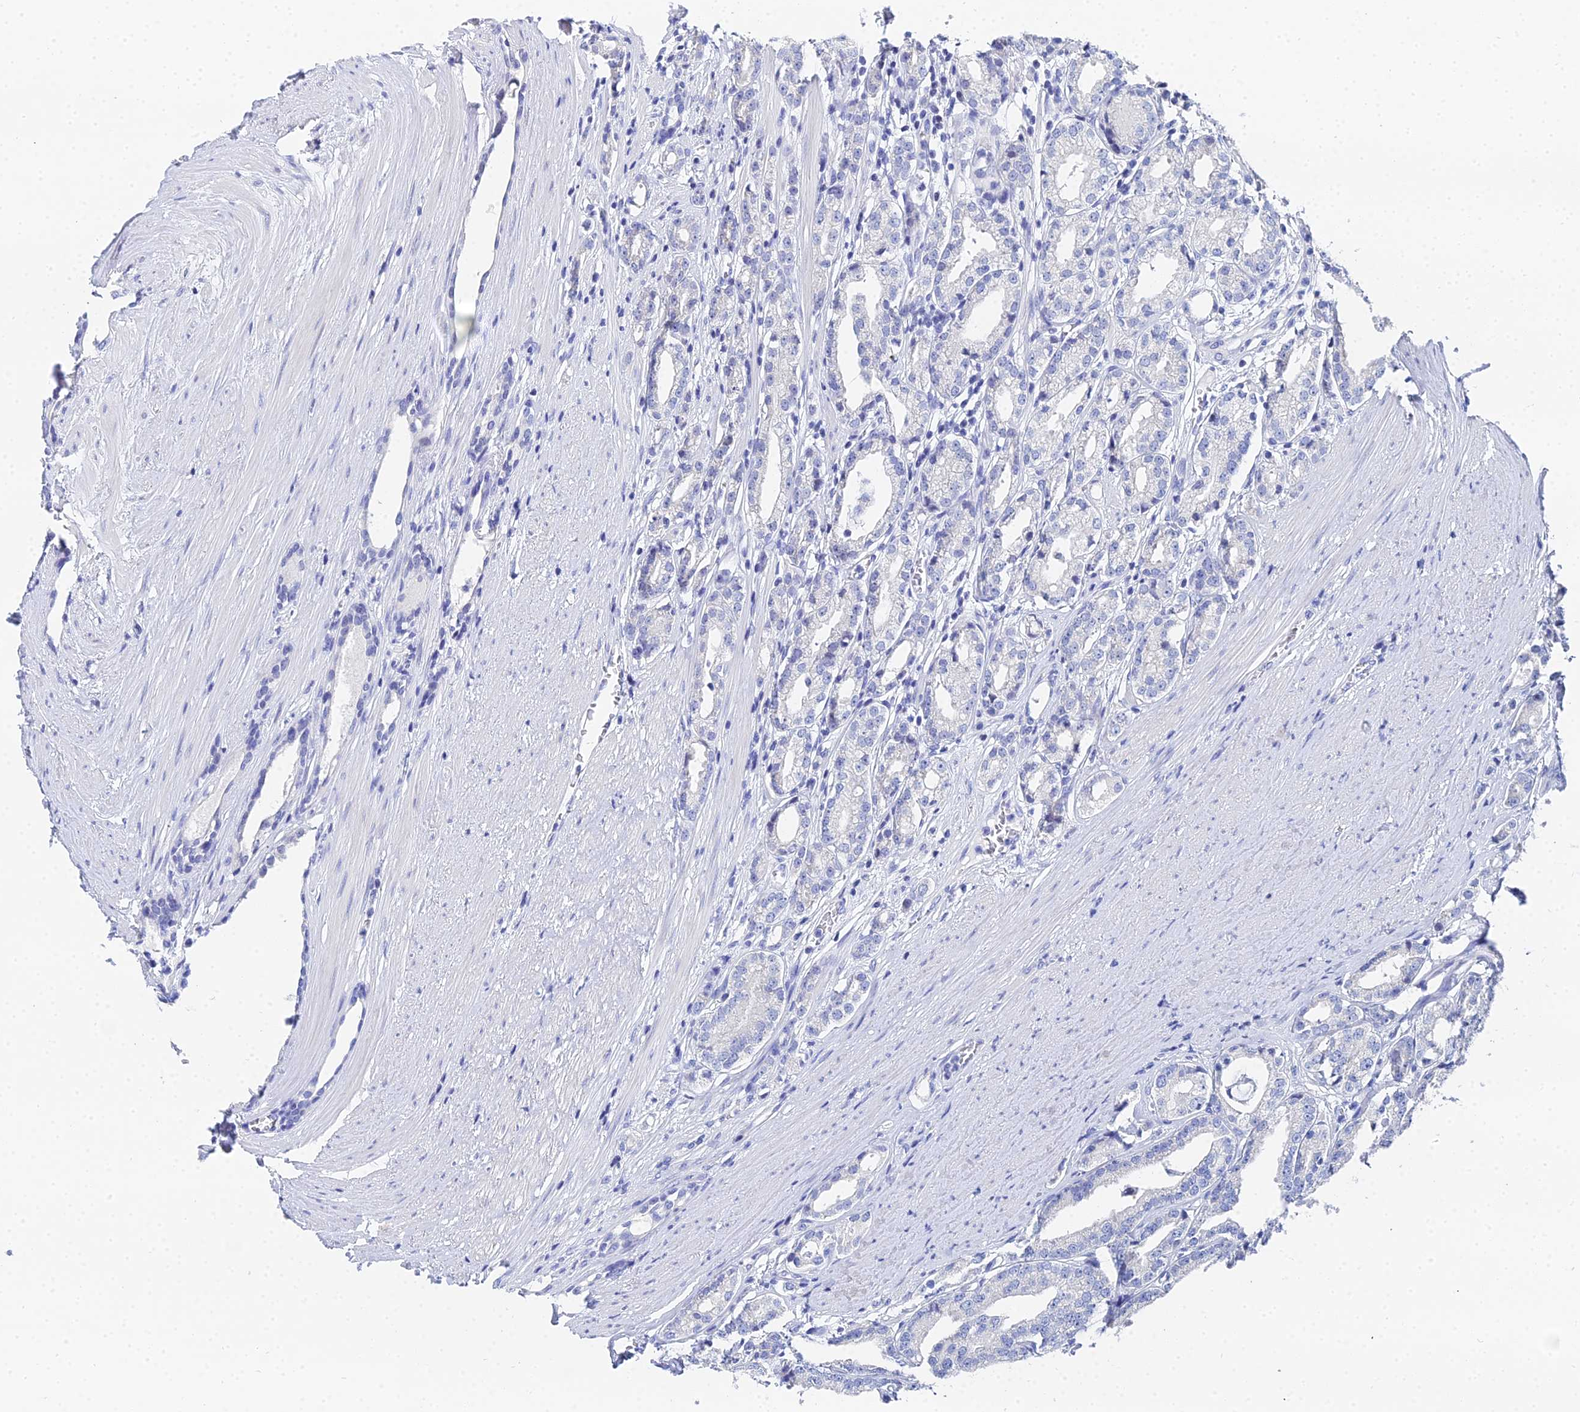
{"staining": {"intensity": "negative", "quantity": "none", "location": "none"}, "tissue": "prostate cancer", "cell_type": "Tumor cells", "image_type": "cancer", "snomed": [{"axis": "morphology", "description": "Adenocarcinoma, High grade"}, {"axis": "topography", "description": "Prostate"}], "caption": "The image demonstrates no staining of tumor cells in prostate high-grade adenocarcinoma.", "gene": "OCM", "patient": {"sex": "male", "age": 69}}